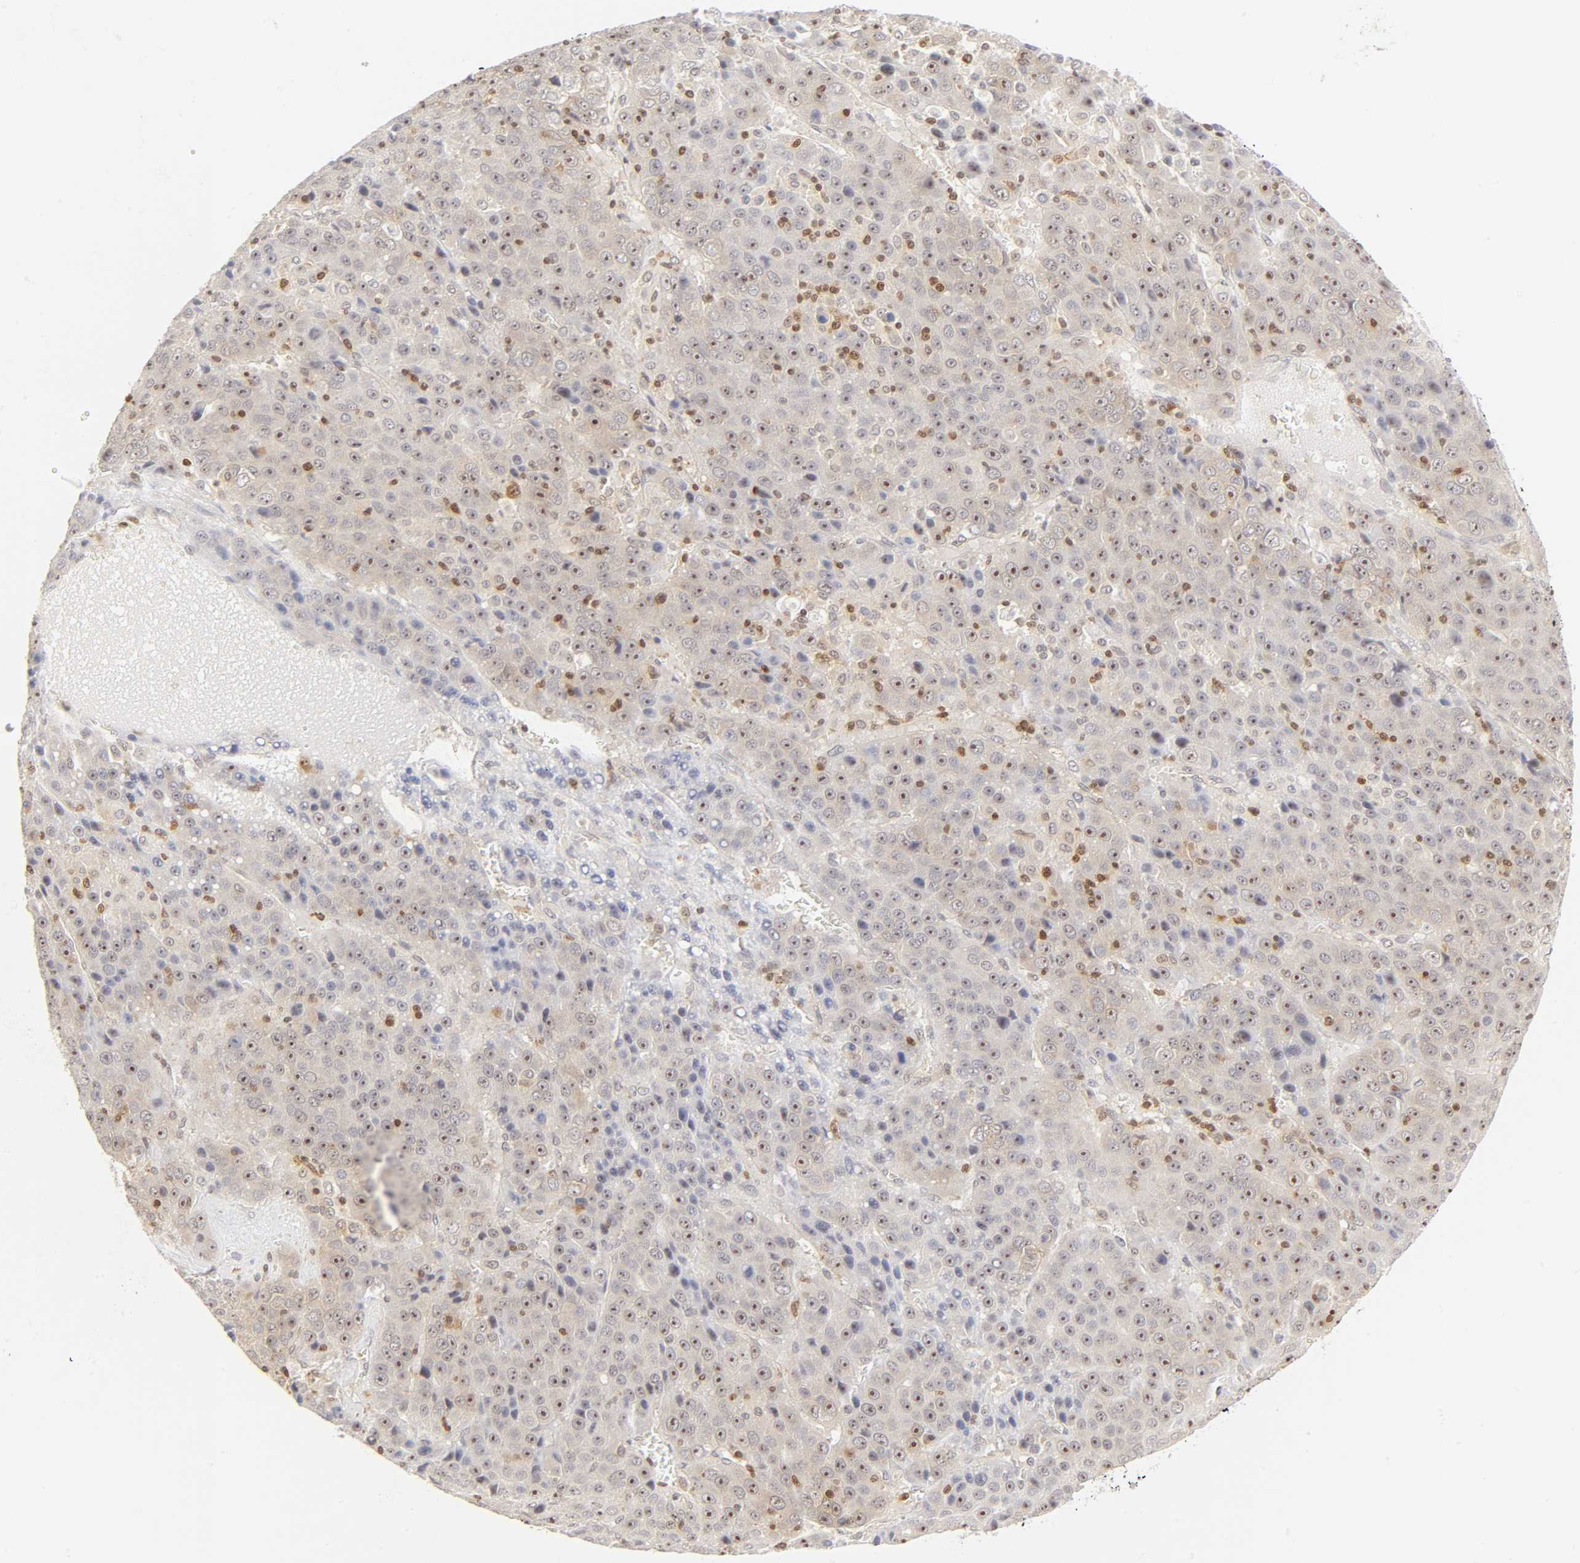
{"staining": {"intensity": "strong", "quantity": ">75%", "location": "nuclear"}, "tissue": "liver cancer", "cell_type": "Tumor cells", "image_type": "cancer", "snomed": [{"axis": "morphology", "description": "Carcinoma, Hepatocellular, NOS"}, {"axis": "topography", "description": "Liver"}], "caption": "Human liver hepatocellular carcinoma stained for a protein (brown) demonstrates strong nuclear positive positivity in approximately >75% of tumor cells.", "gene": "KIF2A", "patient": {"sex": "female", "age": 53}}